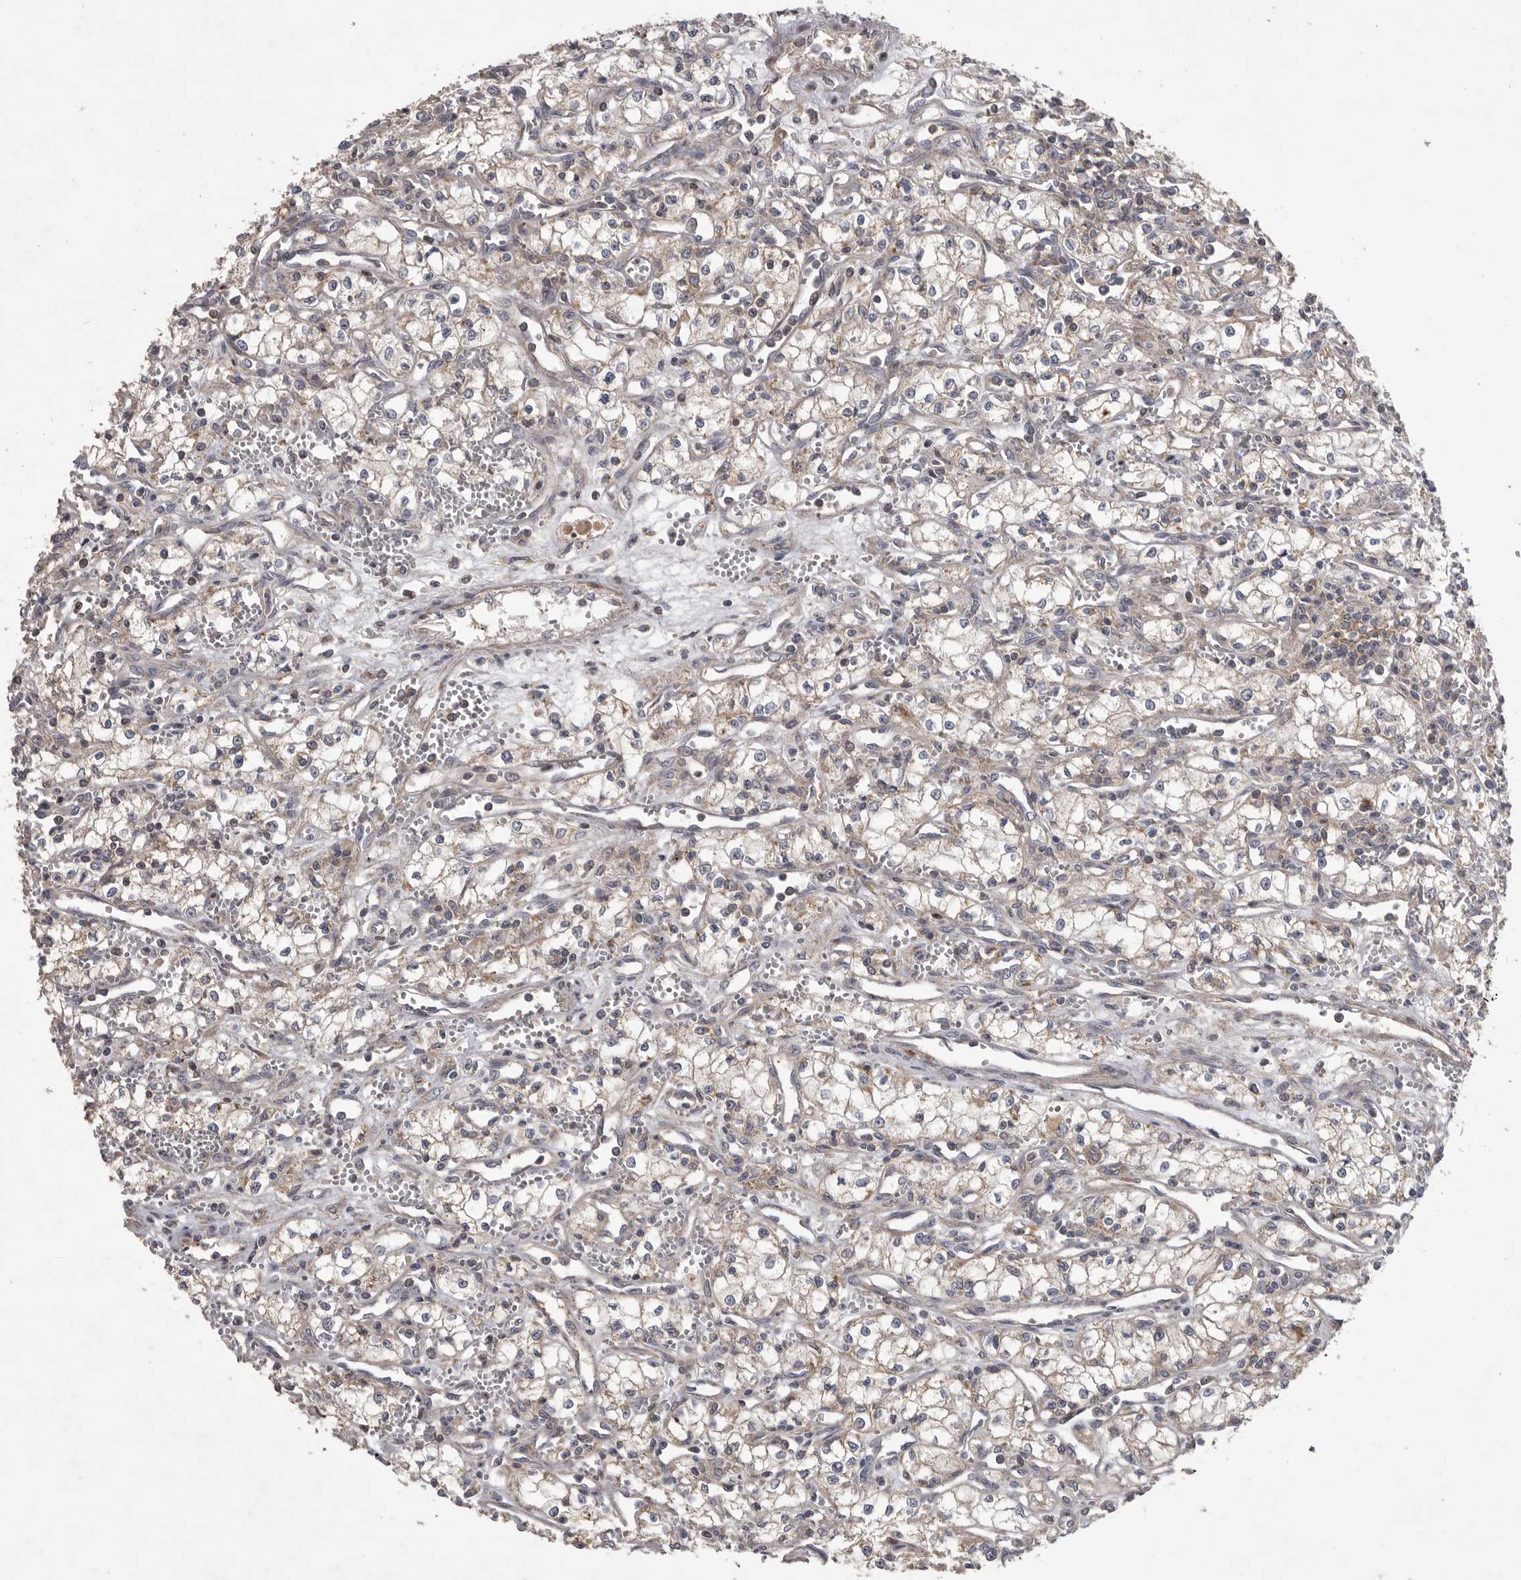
{"staining": {"intensity": "weak", "quantity": ">75%", "location": "cytoplasmic/membranous"}, "tissue": "renal cancer", "cell_type": "Tumor cells", "image_type": "cancer", "snomed": [{"axis": "morphology", "description": "Adenocarcinoma, NOS"}, {"axis": "topography", "description": "Kidney"}], "caption": "Immunohistochemistry (IHC) staining of renal cancer, which displays low levels of weak cytoplasmic/membranous expression in approximately >75% of tumor cells indicating weak cytoplasmic/membranous protein expression. The staining was performed using DAB (brown) for protein detection and nuclei were counterstained in hematoxylin (blue).", "gene": "CRP", "patient": {"sex": "male", "age": 59}}